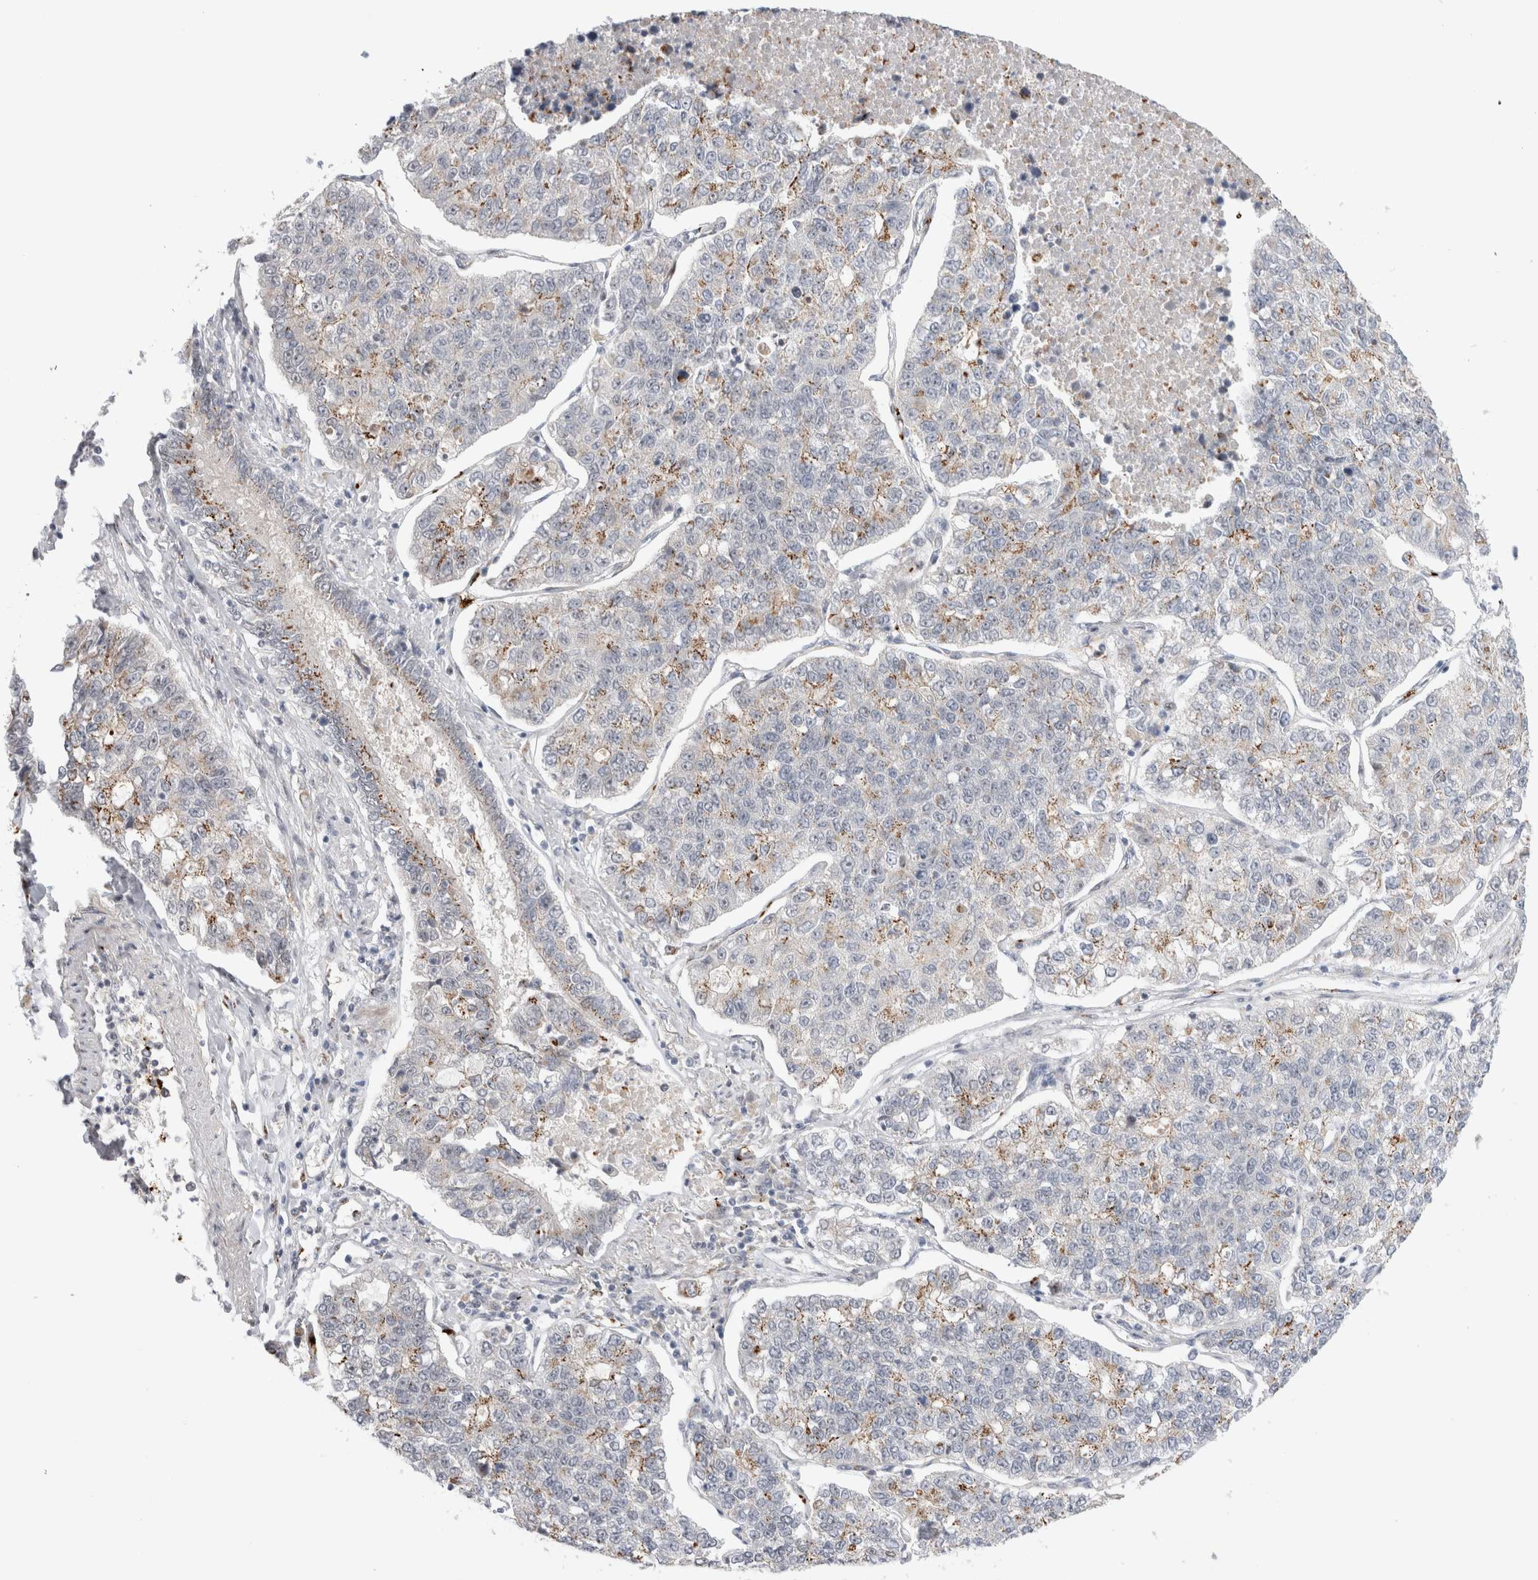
{"staining": {"intensity": "weak", "quantity": "<25%", "location": "cytoplasmic/membranous"}, "tissue": "lung cancer", "cell_type": "Tumor cells", "image_type": "cancer", "snomed": [{"axis": "morphology", "description": "Adenocarcinoma, NOS"}, {"axis": "topography", "description": "Lung"}], "caption": "Lung cancer (adenocarcinoma) was stained to show a protein in brown. There is no significant staining in tumor cells.", "gene": "VPS28", "patient": {"sex": "male", "age": 49}}